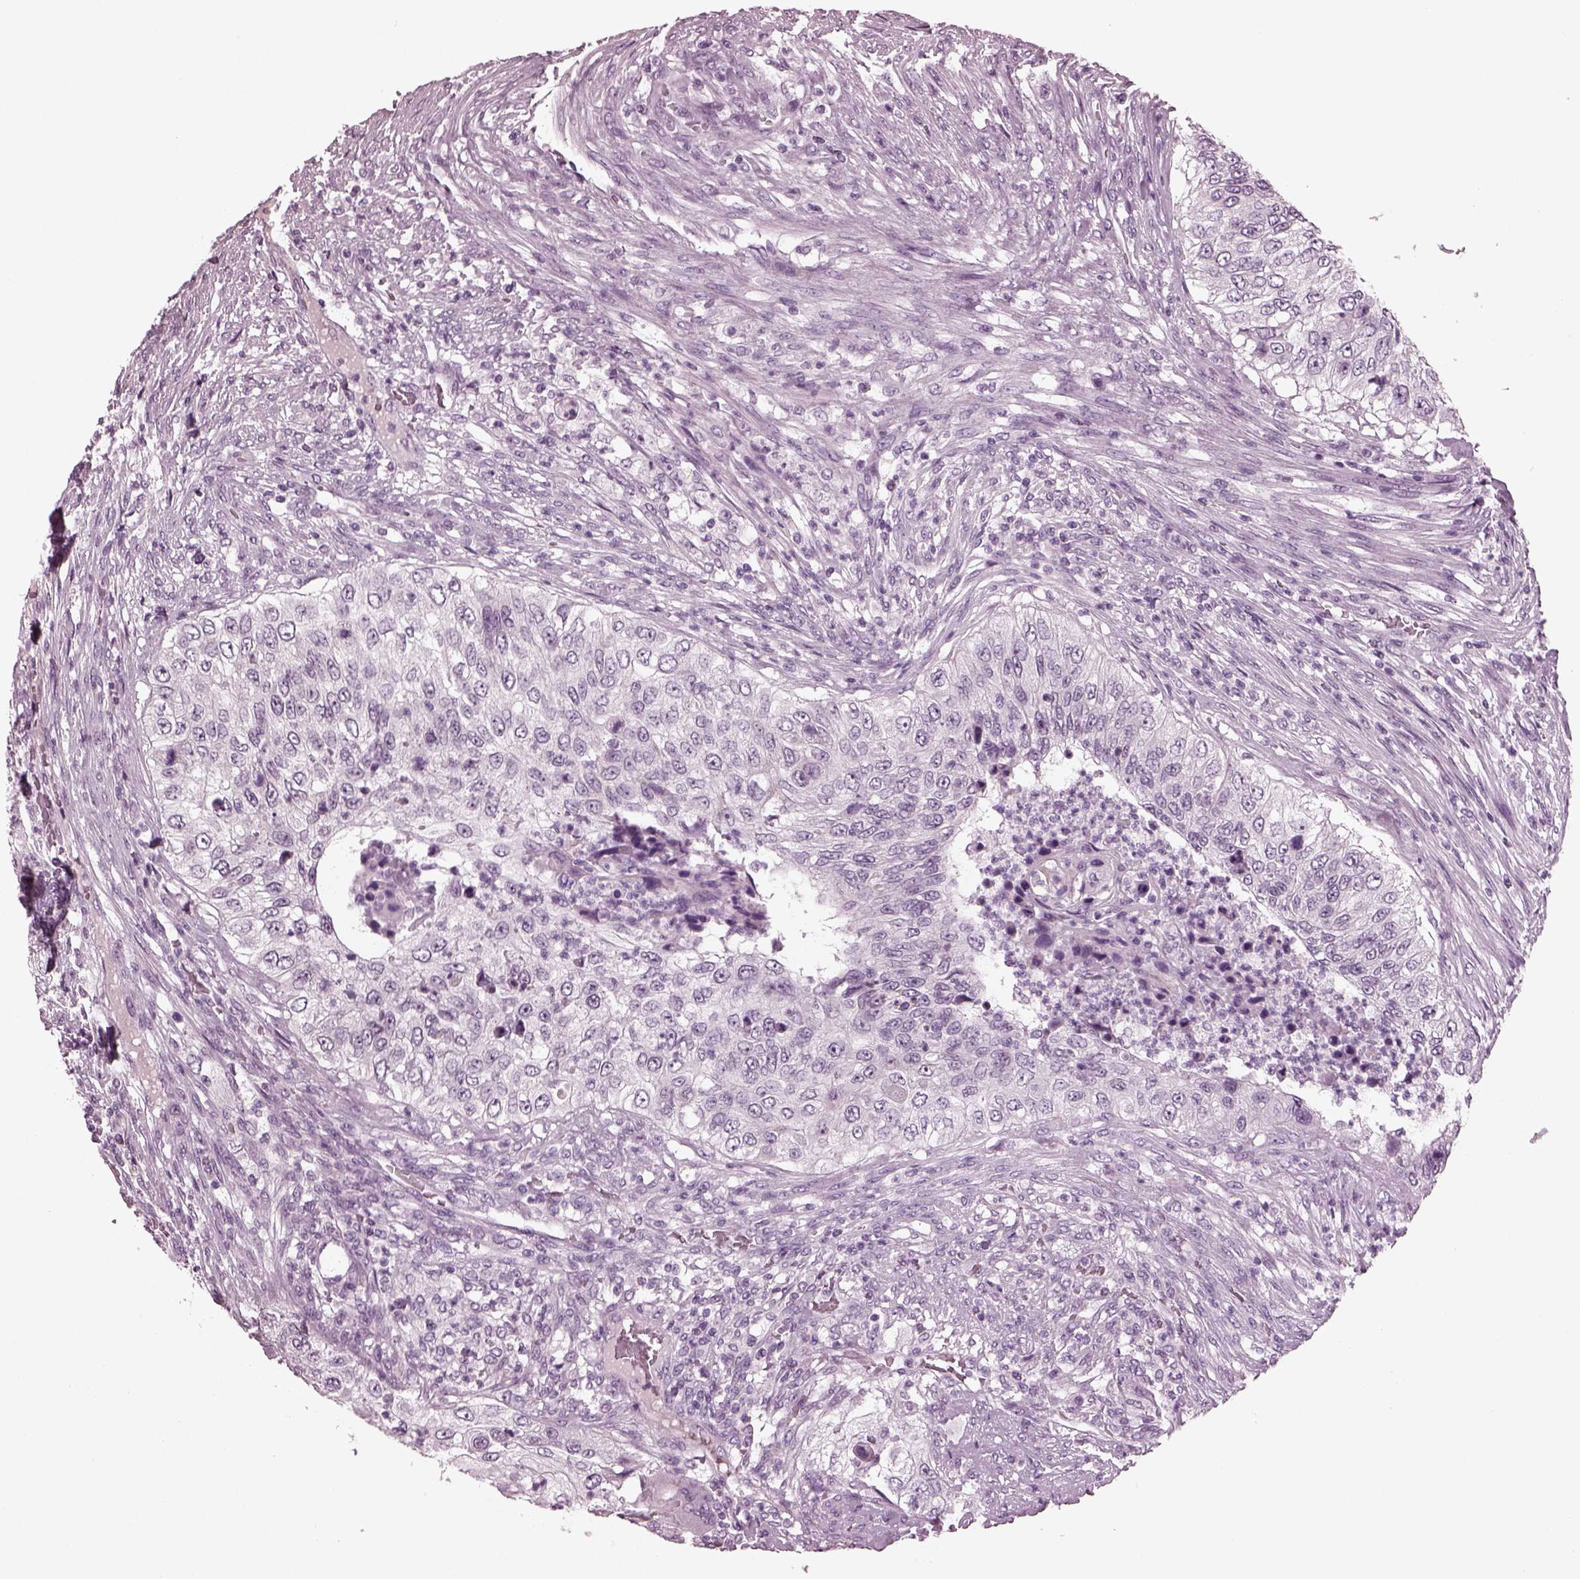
{"staining": {"intensity": "negative", "quantity": "none", "location": "none"}, "tissue": "urothelial cancer", "cell_type": "Tumor cells", "image_type": "cancer", "snomed": [{"axis": "morphology", "description": "Urothelial carcinoma, High grade"}, {"axis": "topography", "description": "Urinary bladder"}], "caption": "Tumor cells show no significant staining in urothelial carcinoma (high-grade). (Stains: DAB immunohistochemistry with hematoxylin counter stain, Microscopy: brightfield microscopy at high magnification).", "gene": "MIB2", "patient": {"sex": "female", "age": 60}}